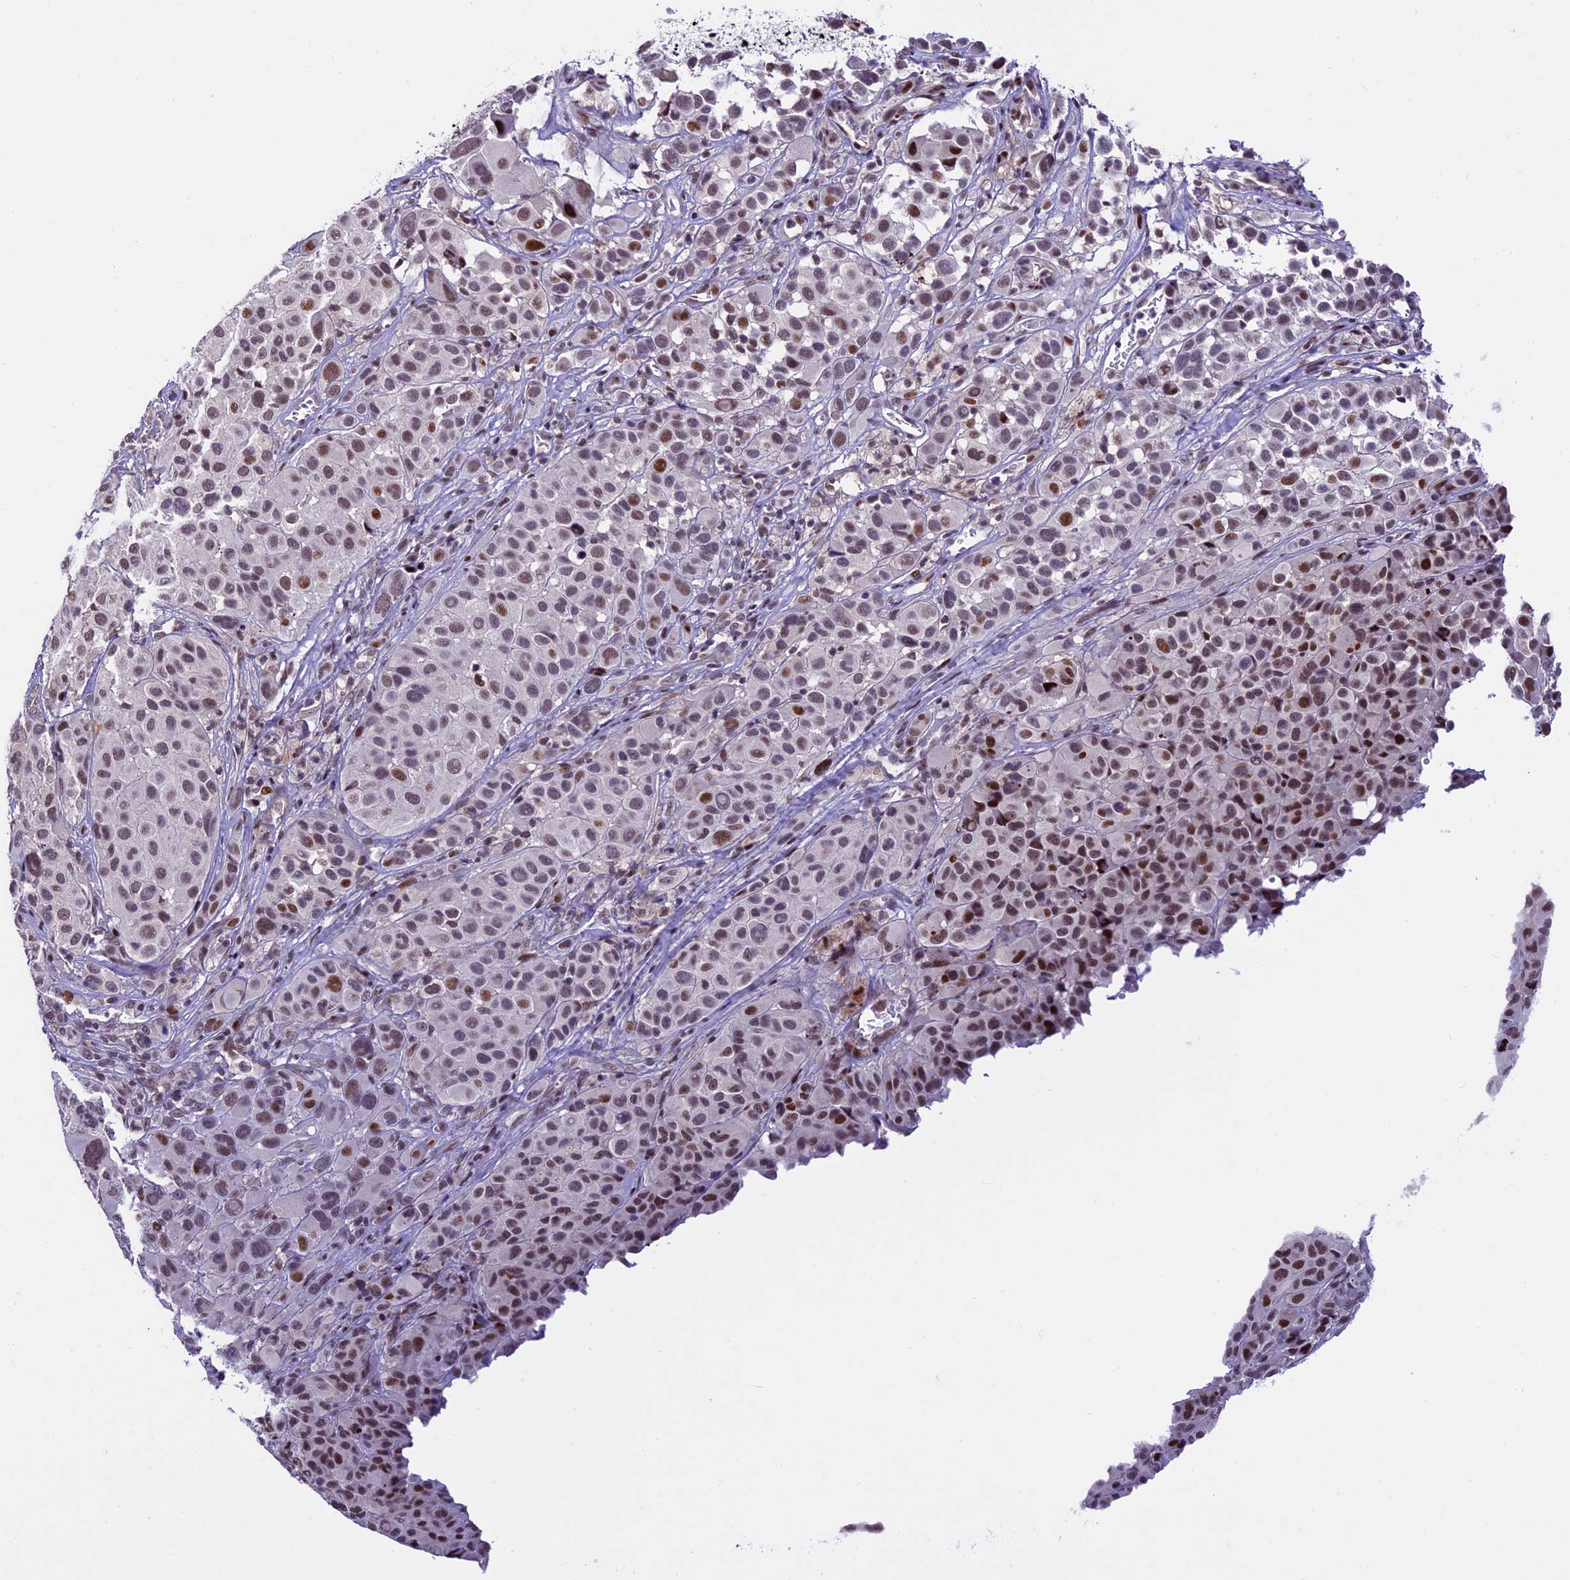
{"staining": {"intensity": "moderate", "quantity": "25%-75%", "location": "nuclear"}, "tissue": "melanoma", "cell_type": "Tumor cells", "image_type": "cancer", "snomed": [{"axis": "morphology", "description": "Malignant melanoma, NOS"}, {"axis": "topography", "description": "Skin of trunk"}], "caption": "Immunohistochemical staining of human melanoma displays medium levels of moderate nuclear positivity in about 25%-75% of tumor cells.", "gene": "TCP11L2", "patient": {"sex": "male", "age": 71}}